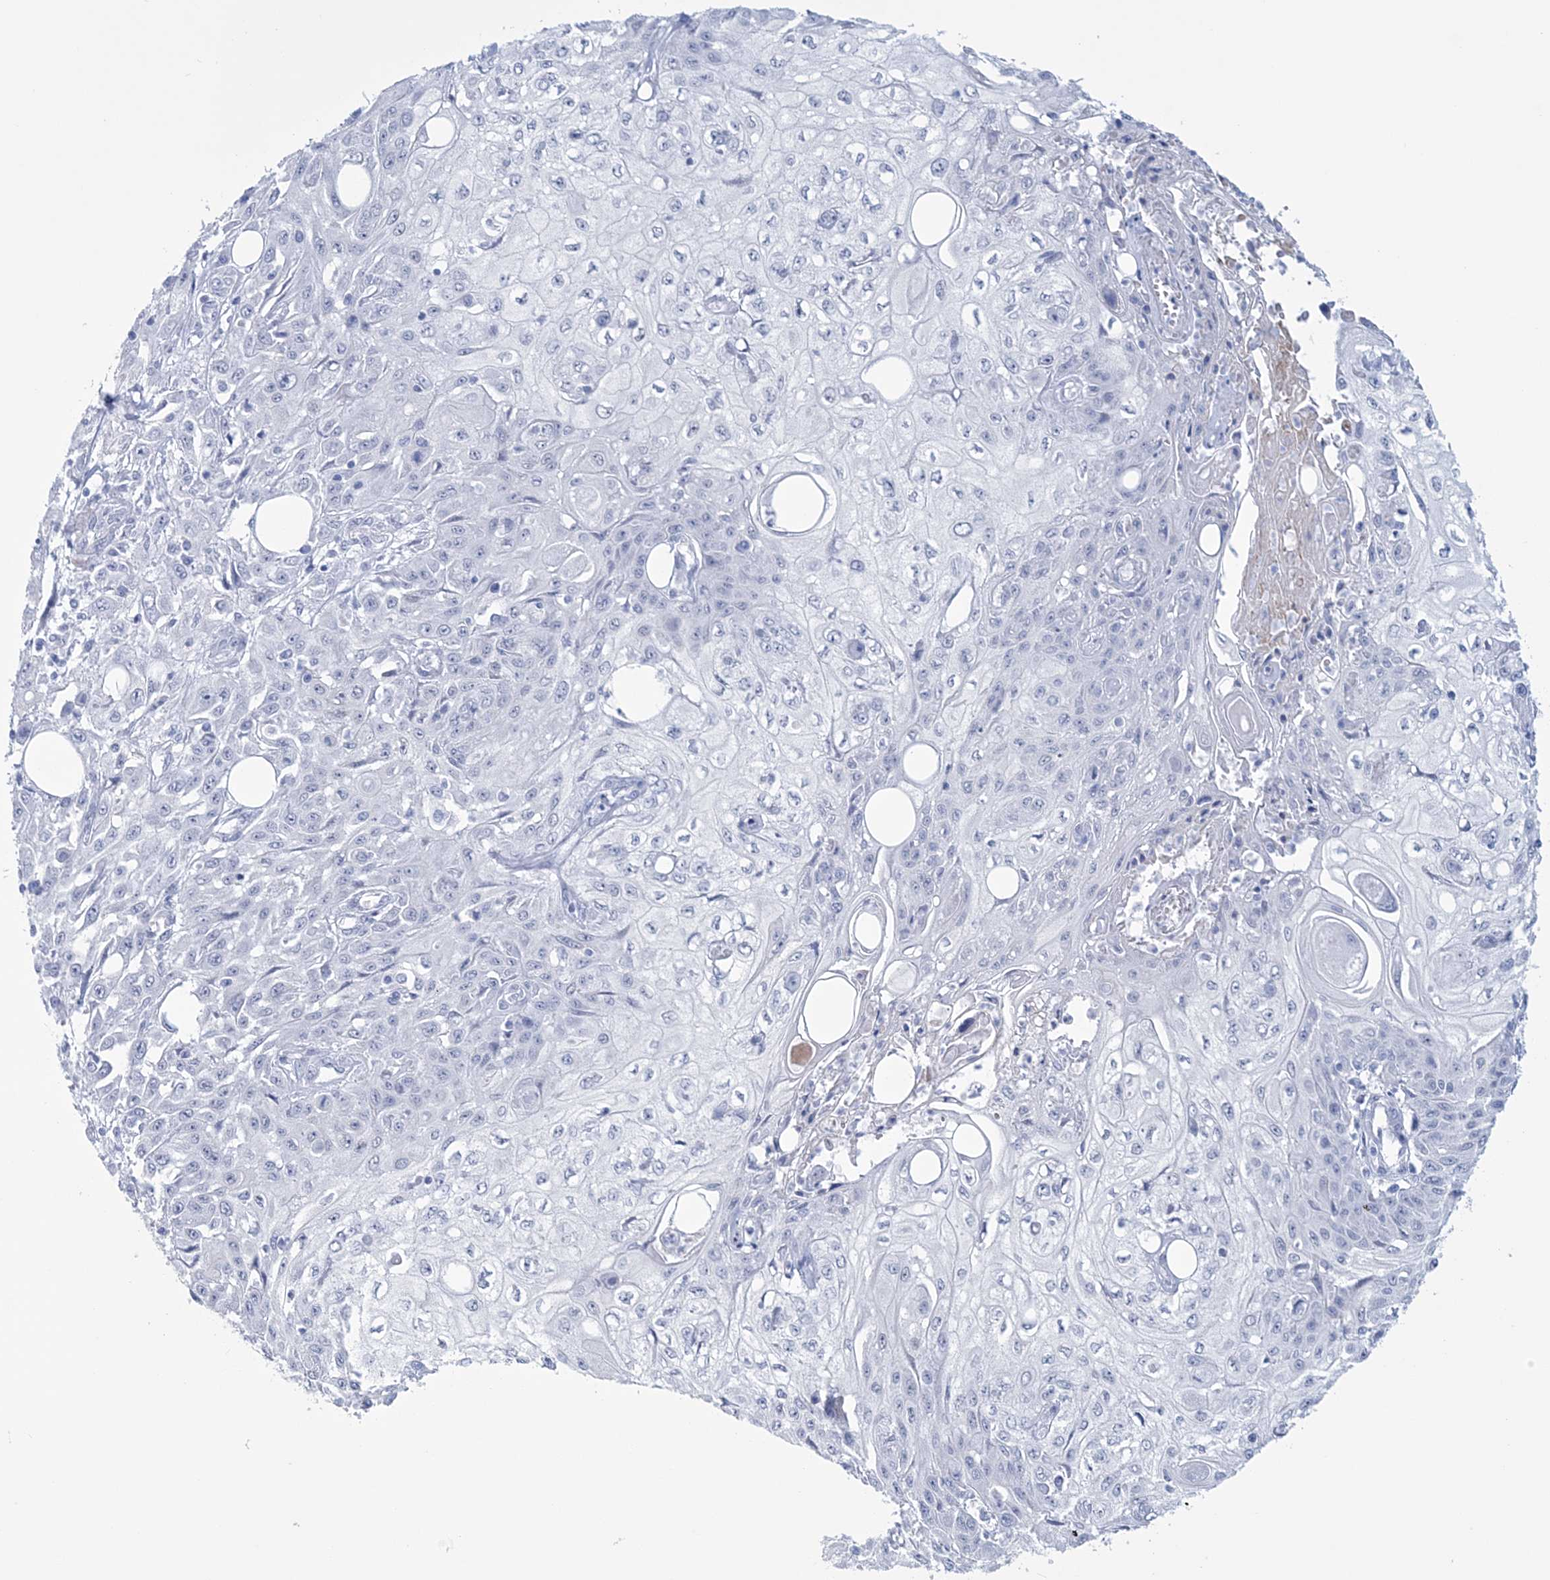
{"staining": {"intensity": "negative", "quantity": "none", "location": "none"}, "tissue": "skin cancer", "cell_type": "Tumor cells", "image_type": "cancer", "snomed": [{"axis": "morphology", "description": "Squamous cell carcinoma, NOS"}, {"axis": "morphology", "description": "Squamous cell carcinoma, metastatic, NOS"}, {"axis": "topography", "description": "Skin"}, {"axis": "topography", "description": "Lymph node"}], "caption": "The image demonstrates no significant positivity in tumor cells of skin squamous cell carcinoma. (Immunohistochemistry (ihc), brightfield microscopy, high magnification).", "gene": "DPCD", "patient": {"sex": "male", "age": 75}}